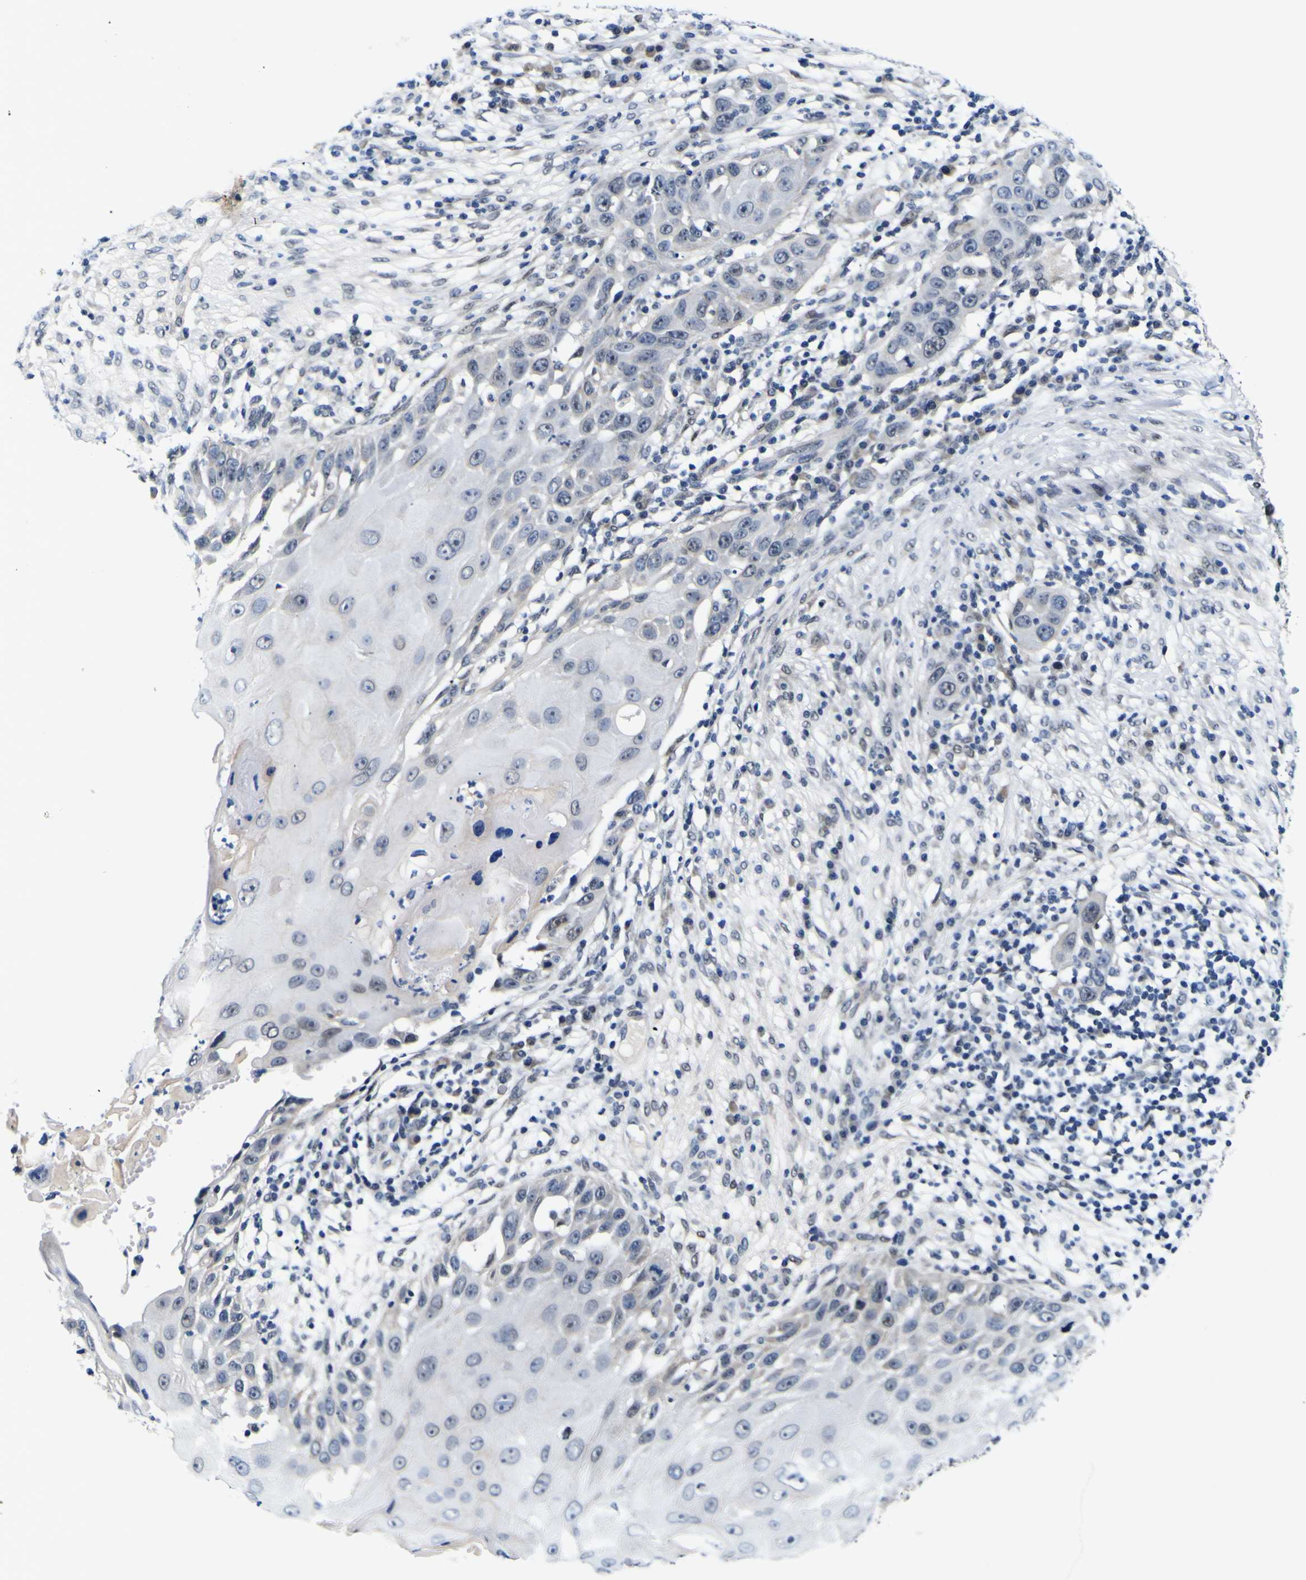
{"staining": {"intensity": "negative", "quantity": "none", "location": "none"}, "tissue": "skin cancer", "cell_type": "Tumor cells", "image_type": "cancer", "snomed": [{"axis": "morphology", "description": "Squamous cell carcinoma, NOS"}, {"axis": "topography", "description": "Skin"}], "caption": "Immunohistochemistry histopathology image of human squamous cell carcinoma (skin) stained for a protein (brown), which shows no expression in tumor cells. (Stains: DAB (3,3'-diaminobenzidine) IHC with hematoxylin counter stain, Microscopy: brightfield microscopy at high magnification).", "gene": "CUL4B", "patient": {"sex": "female", "age": 44}}